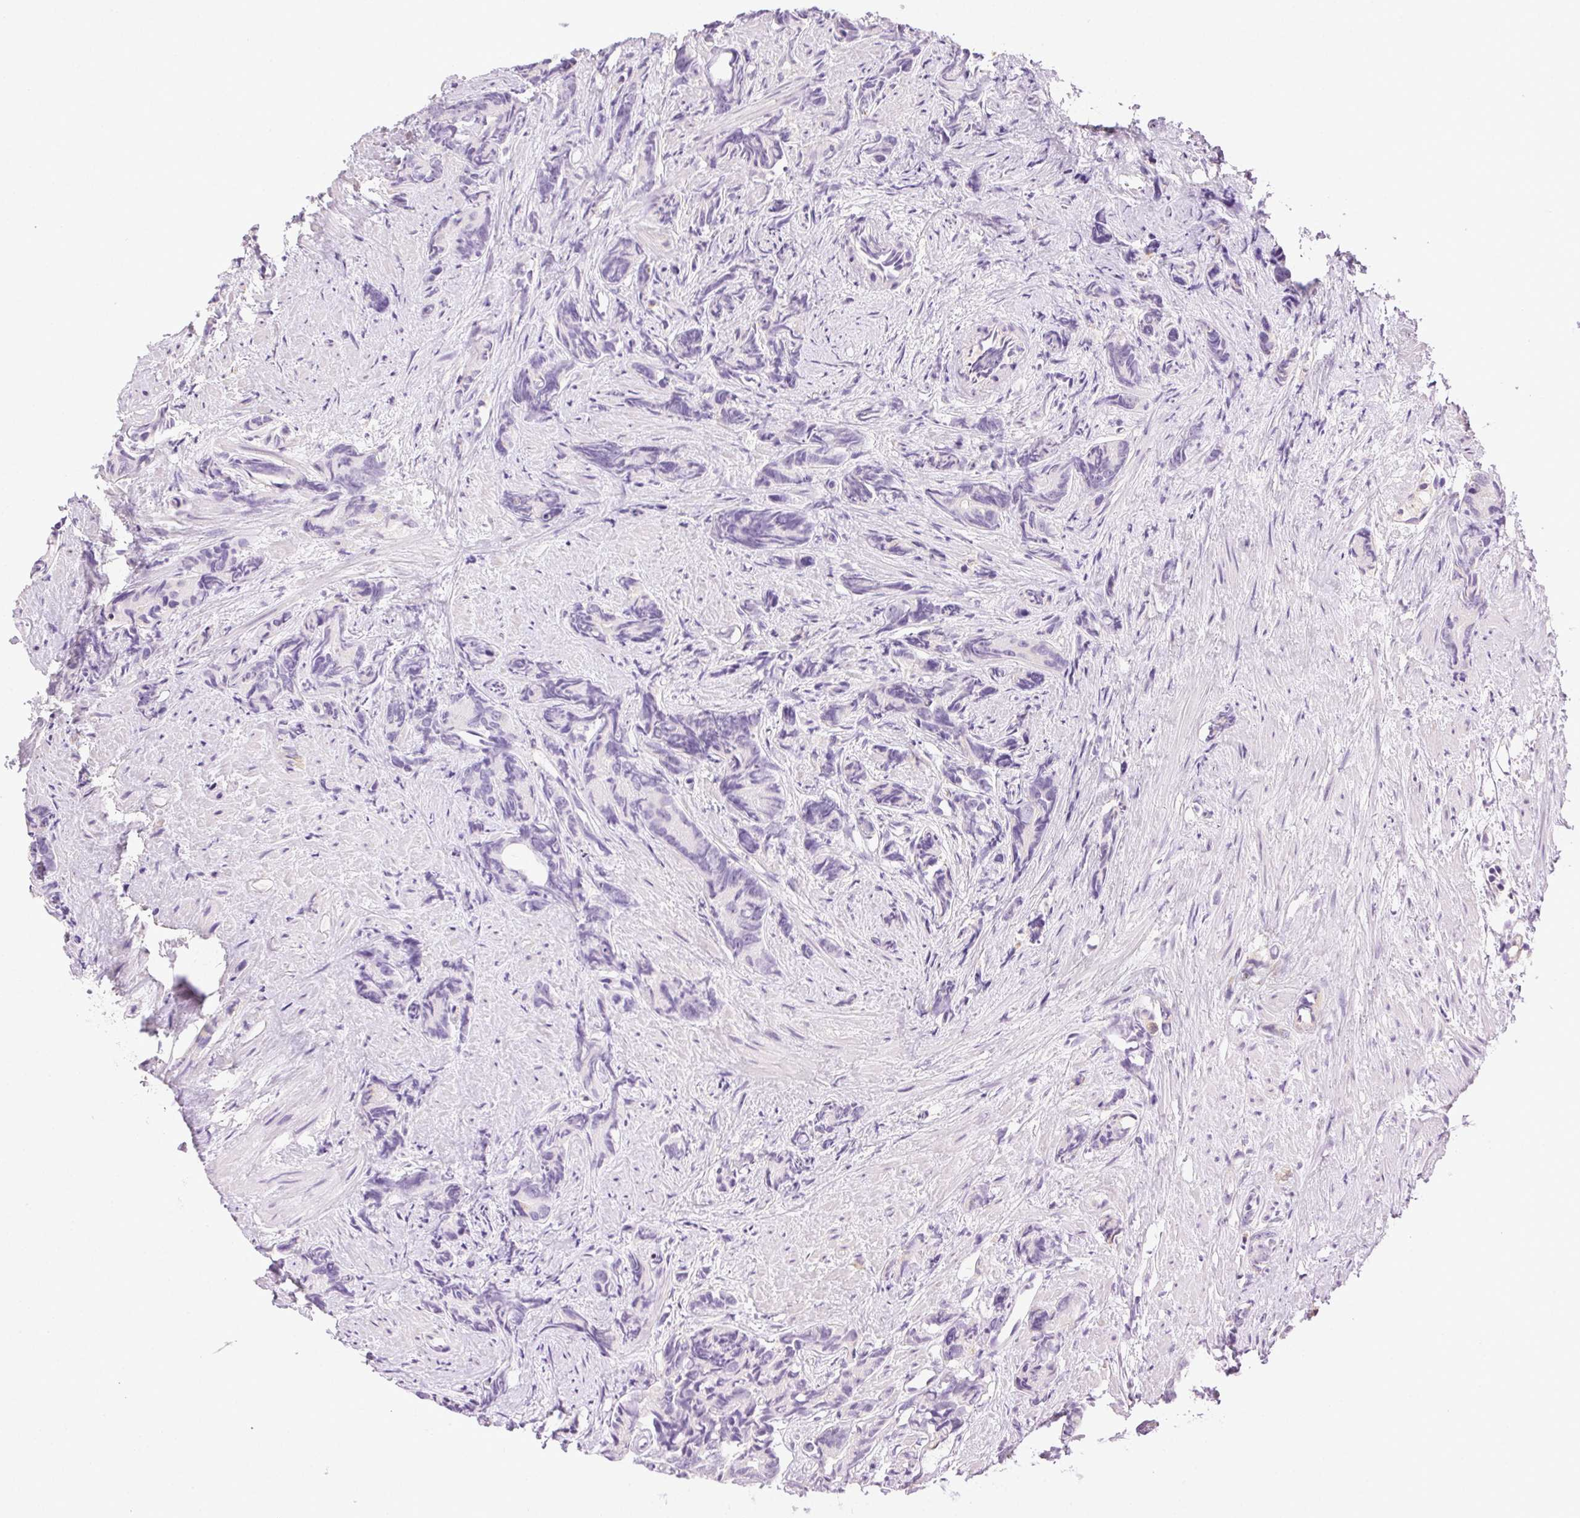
{"staining": {"intensity": "negative", "quantity": "none", "location": "none"}, "tissue": "prostate cancer", "cell_type": "Tumor cells", "image_type": "cancer", "snomed": [{"axis": "morphology", "description": "Adenocarcinoma, High grade"}, {"axis": "topography", "description": "Prostate"}], "caption": "There is no significant expression in tumor cells of adenocarcinoma (high-grade) (prostate).", "gene": "BPIFB2", "patient": {"sex": "male", "age": 90}}